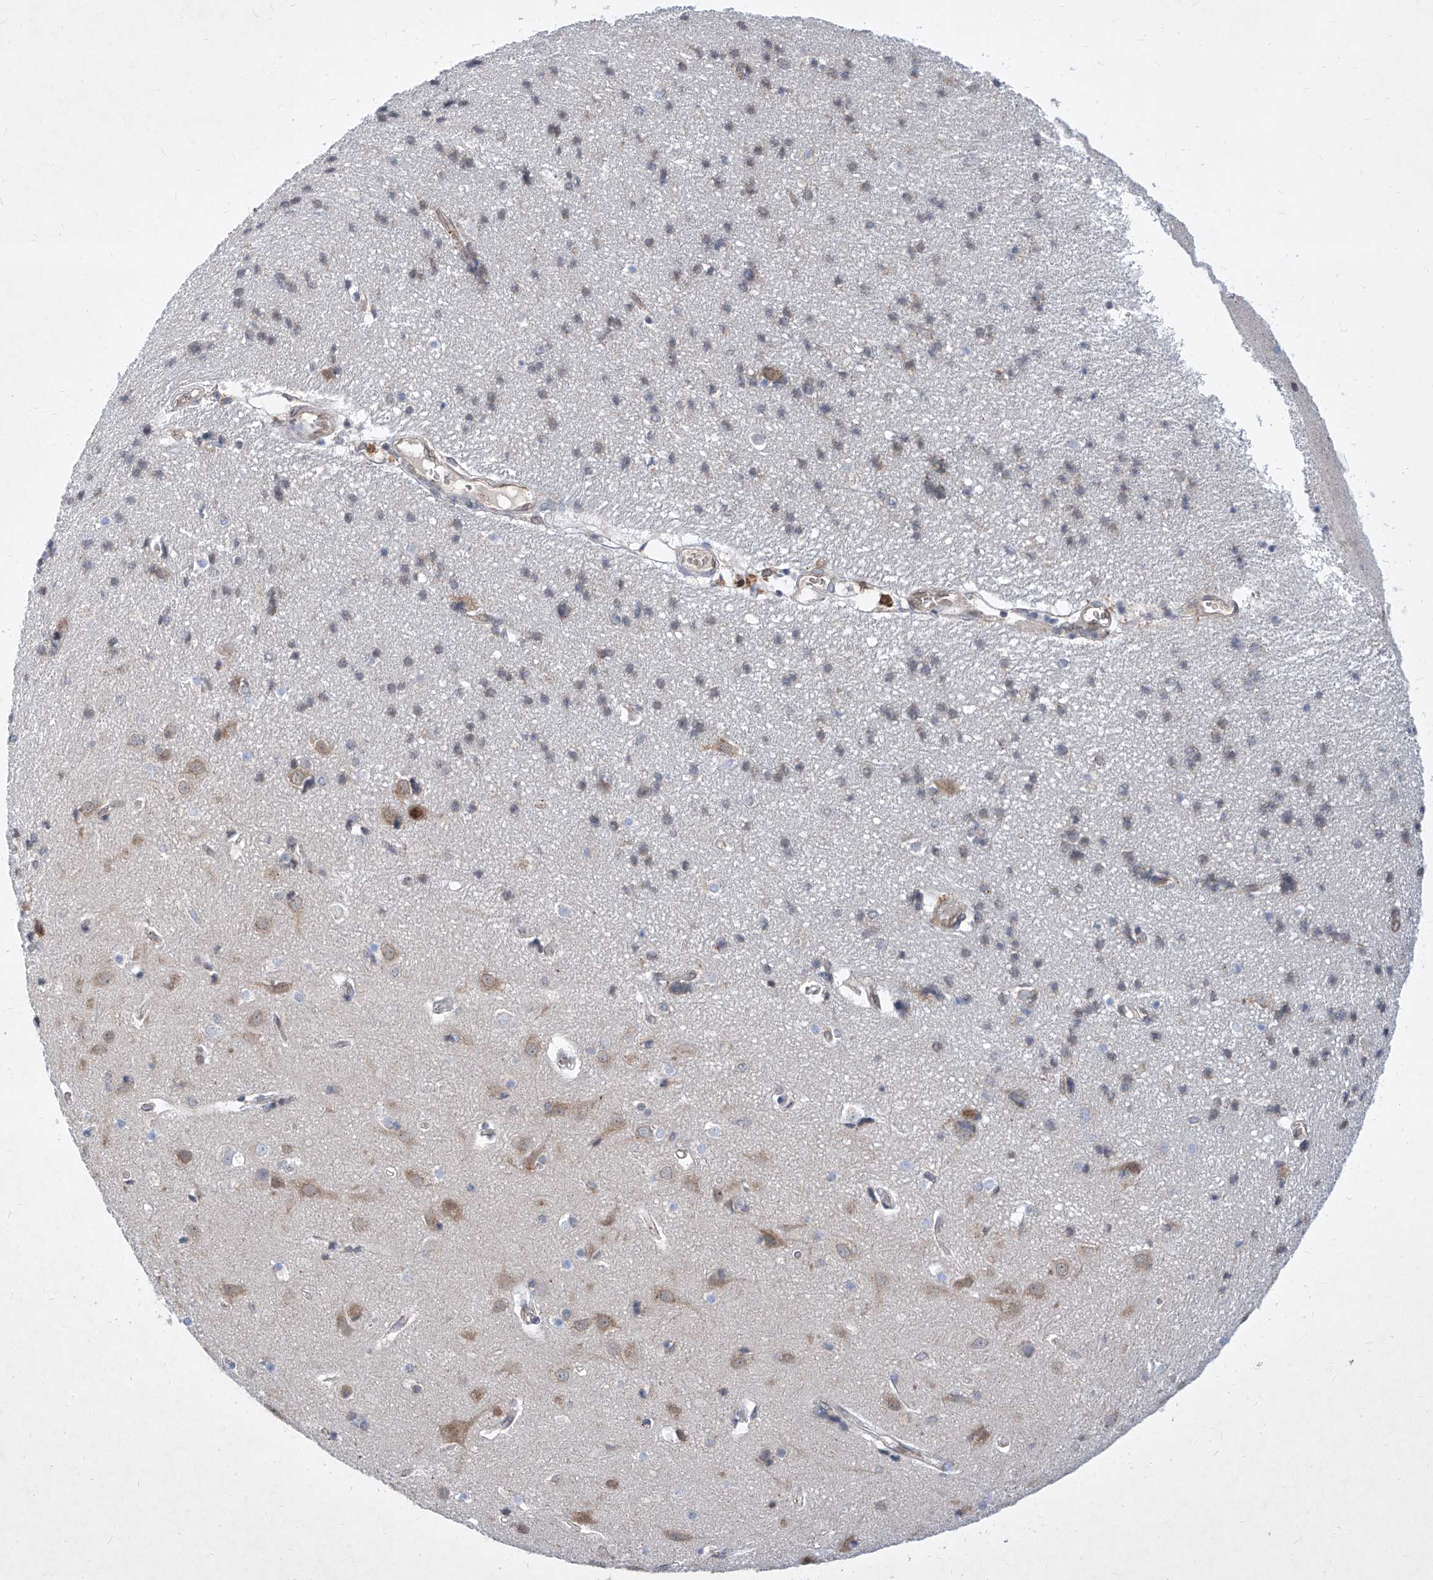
{"staining": {"intensity": "negative", "quantity": "none", "location": "none"}, "tissue": "cerebral cortex", "cell_type": "Endothelial cells", "image_type": "normal", "snomed": [{"axis": "morphology", "description": "Normal tissue, NOS"}, {"axis": "topography", "description": "Cerebral cortex"}], "caption": "Protein analysis of benign cerebral cortex reveals no significant expression in endothelial cells.", "gene": "MX2", "patient": {"sex": "male", "age": 54}}